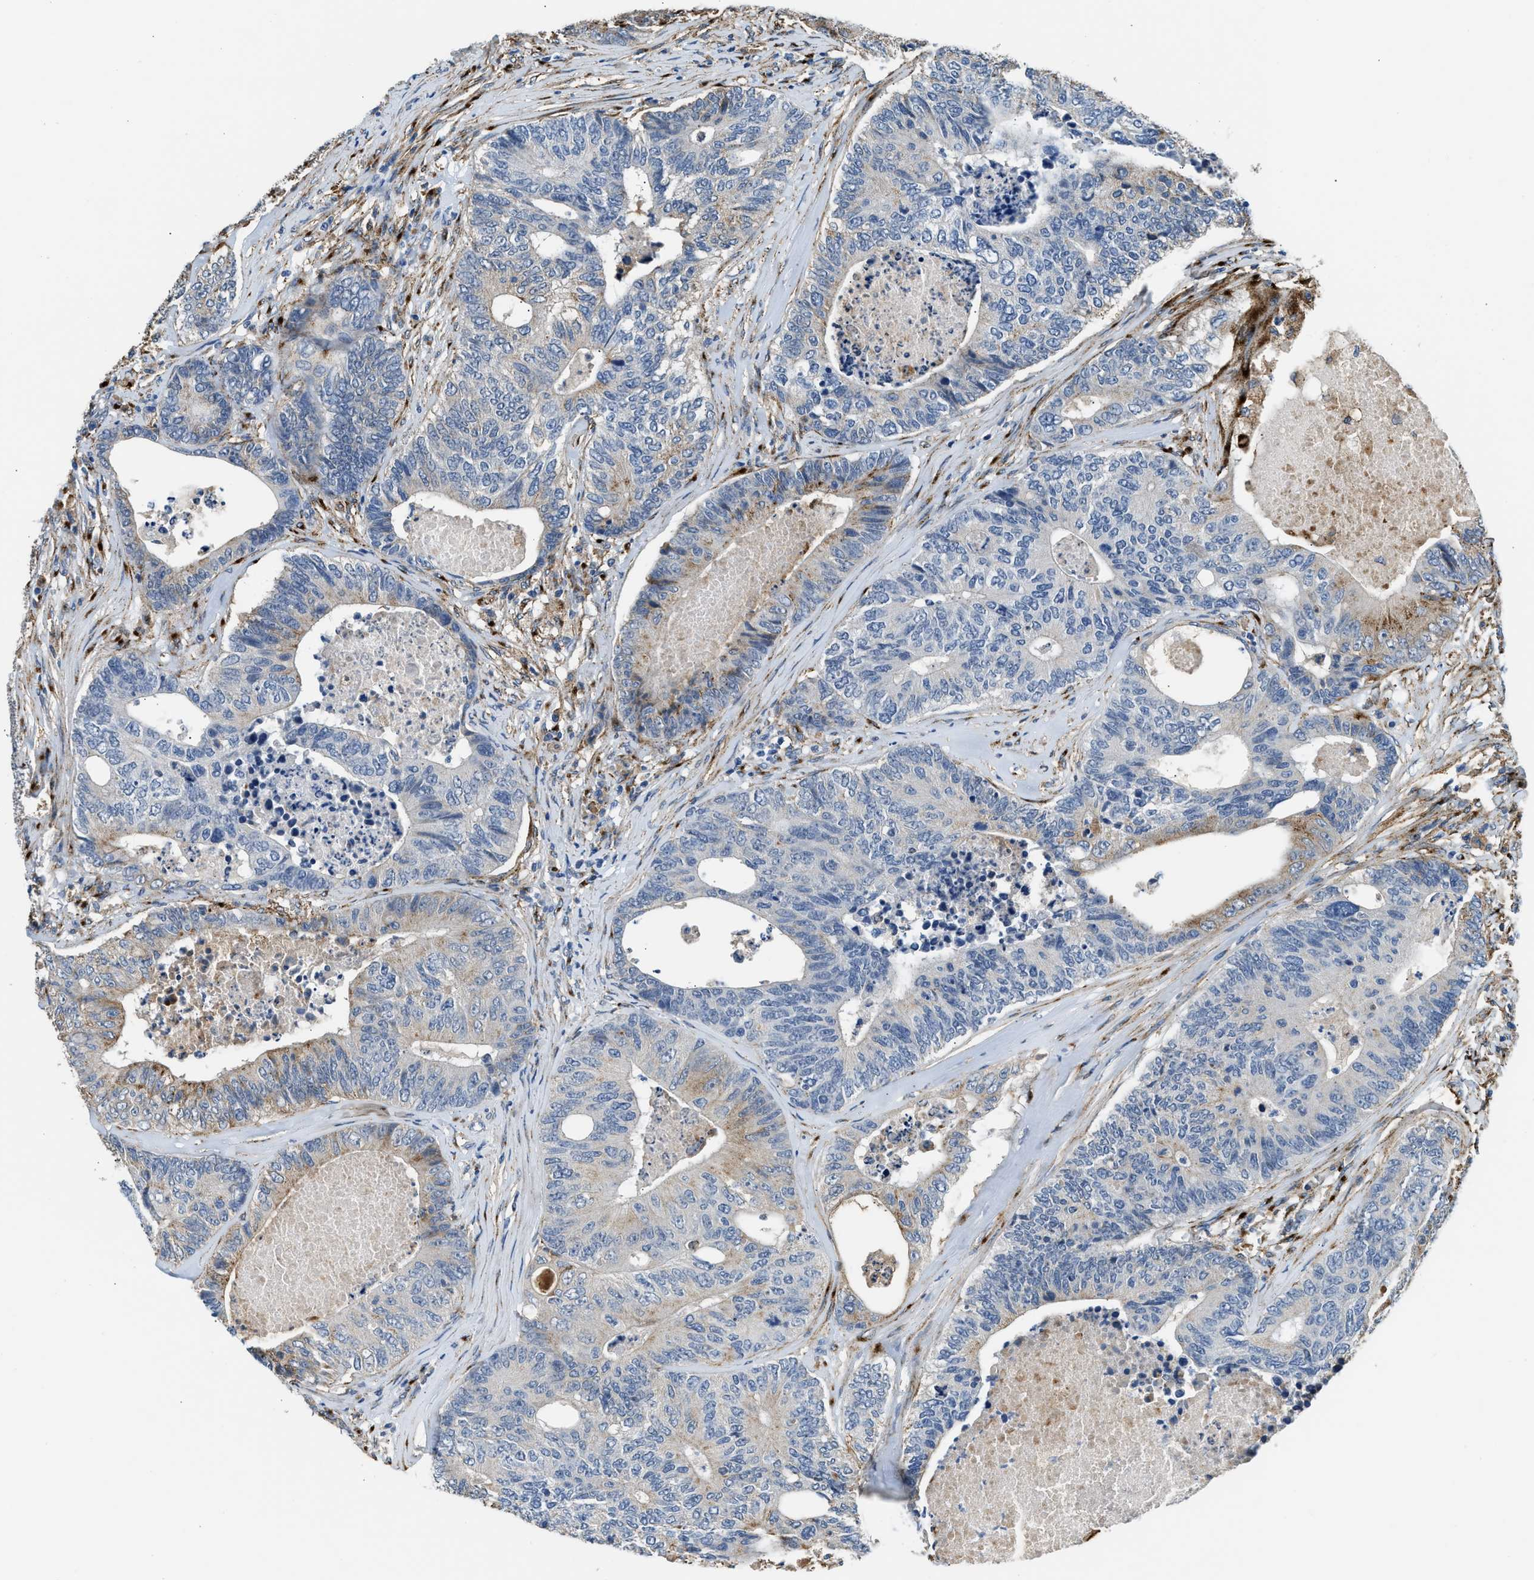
{"staining": {"intensity": "moderate", "quantity": "<25%", "location": "cytoplasmic/membranous"}, "tissue": "colorectal cancer", "cell_type": "Tumor cells", "image_type": "cancer", "snomed": [{"axis": "morphology", "description": "Adenocarcinoma, NOS"}, {"axis": "topography", "description": "Colon"}], "caption": "Human adenocarcinoma (colorectal) stained for a protein (brown) displays moderate cytoplasmic/membranous positive staining in approximately <25% of tumor cells.", "gene": "LRP1", "patient": {"sex": "female", "age": 67}}